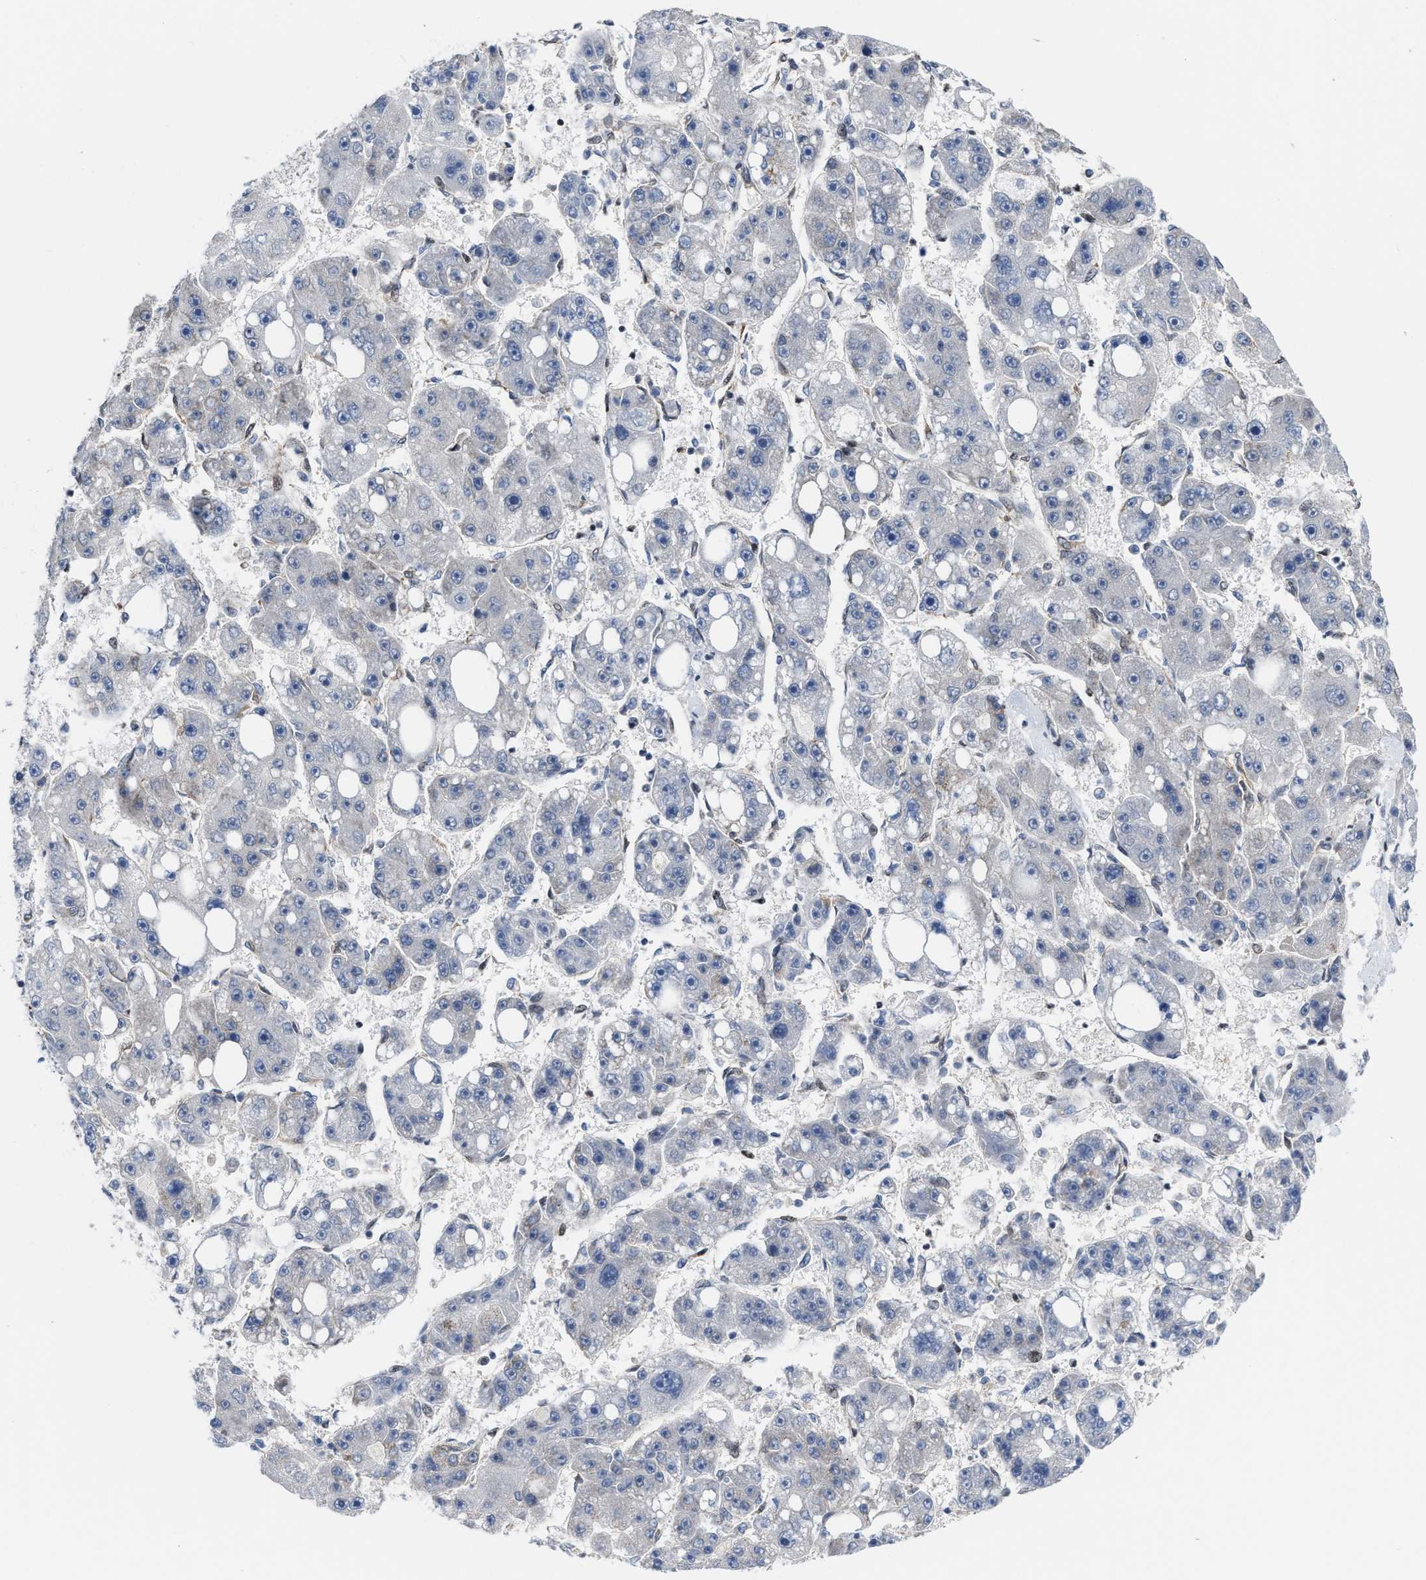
{"staining": {"intensity": "negative", "quantity": "none", "location": "none"}, "tissue": "liver cancer", "cell_type": "Tumor cells", "image_type": "cancer", "snomed": [{"axis": "morphology", "description": "Carcinoma, Hepatocellular, NOS"}, {"axis": "topography", "description": "Liver"}], "caption": "The micrograph shows no staining of tumor cells in hepatocellular carcinoma (liver).", "gene": "TGFB1I1", "patient": {"sex": "female", "age": 61}}